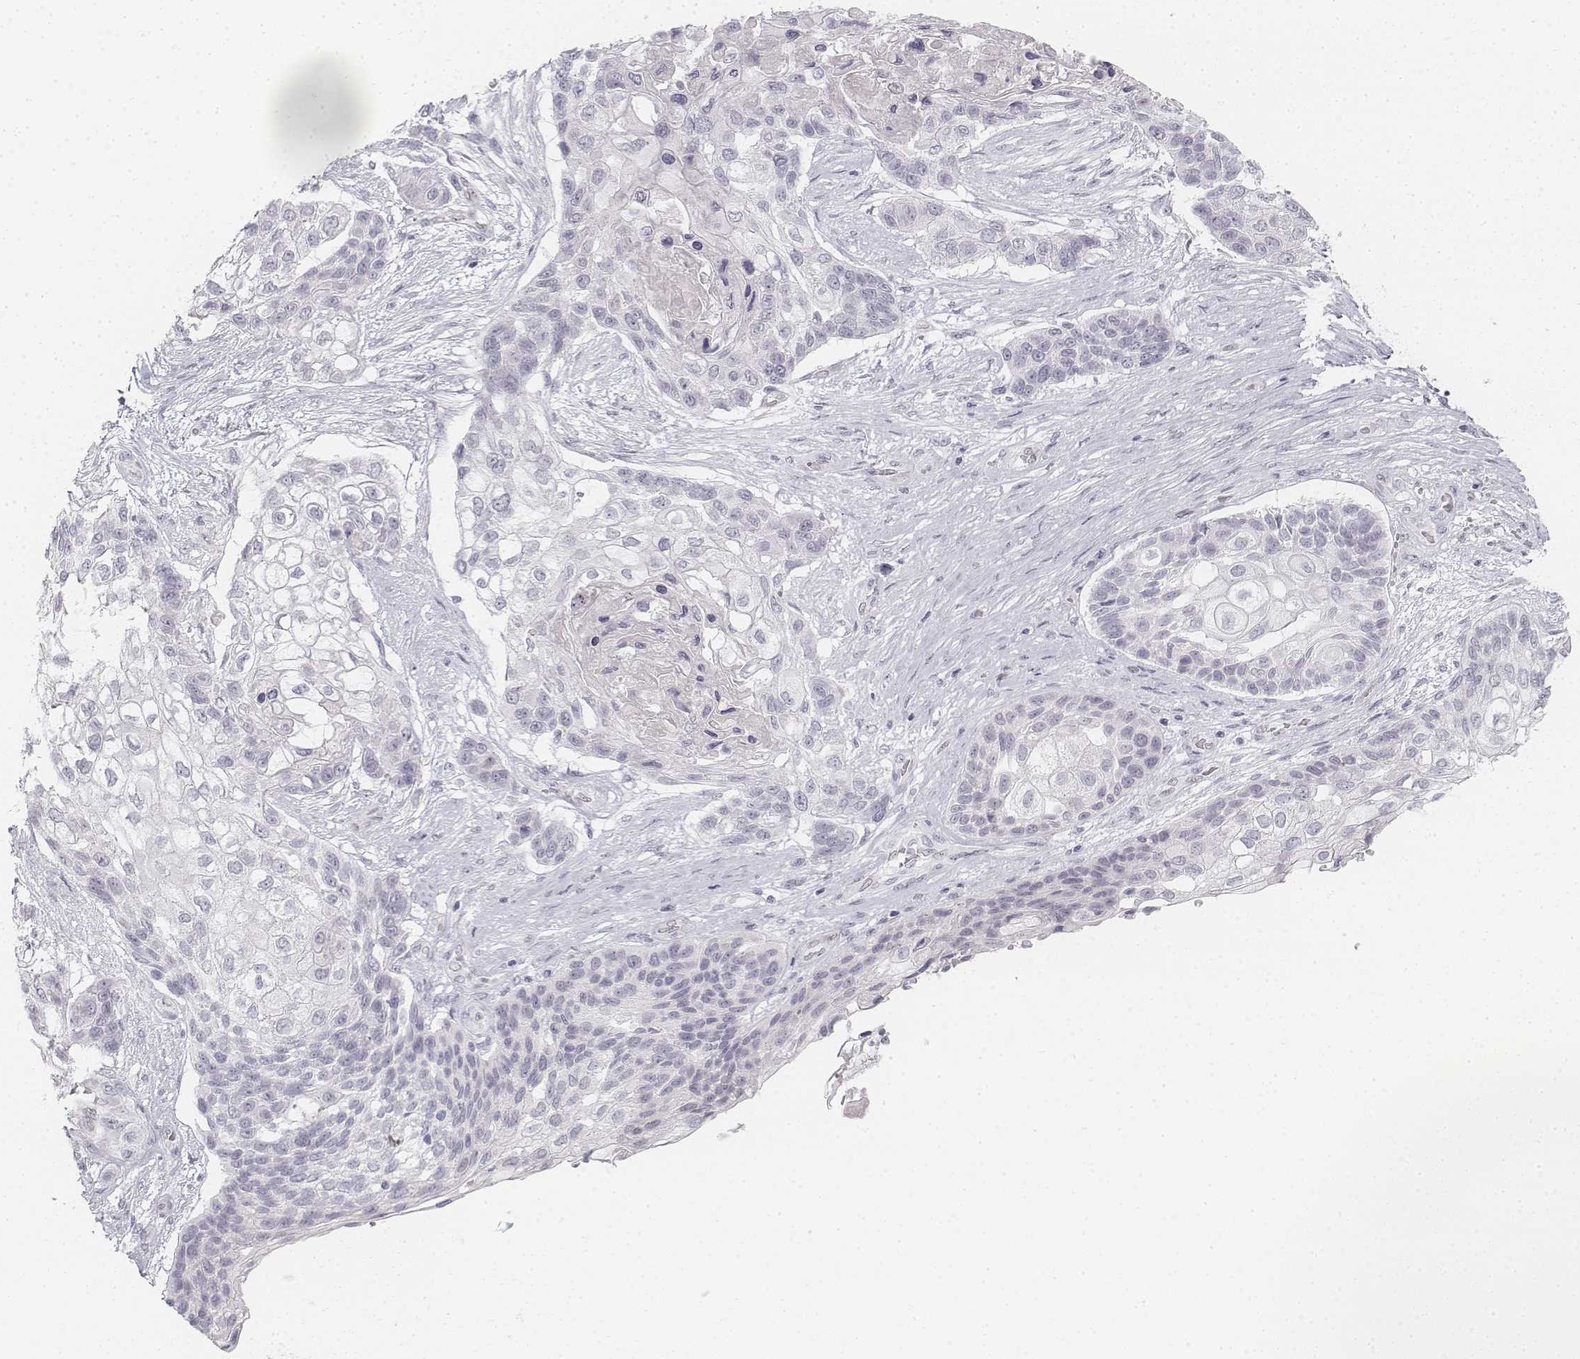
{"staining": {"intensity": "negative", "quantity": "none", "location": "none"}, "tissue": "lung cancer", "cell_type": "Tumor cells", "image_type": "cancer", "snomed": [{"axis": "morphology", "description": "Squamous cell carcinoma, NOS"}, {"axis": "topography", "description": "Lung"}], "caption": "Lung squamous cell carcinoma was stained to show a protein in brown. There is no significant staining in tumor cells.", "gene": "KRTAP2-1", "patient": {"sex": "male", "age": 69}}